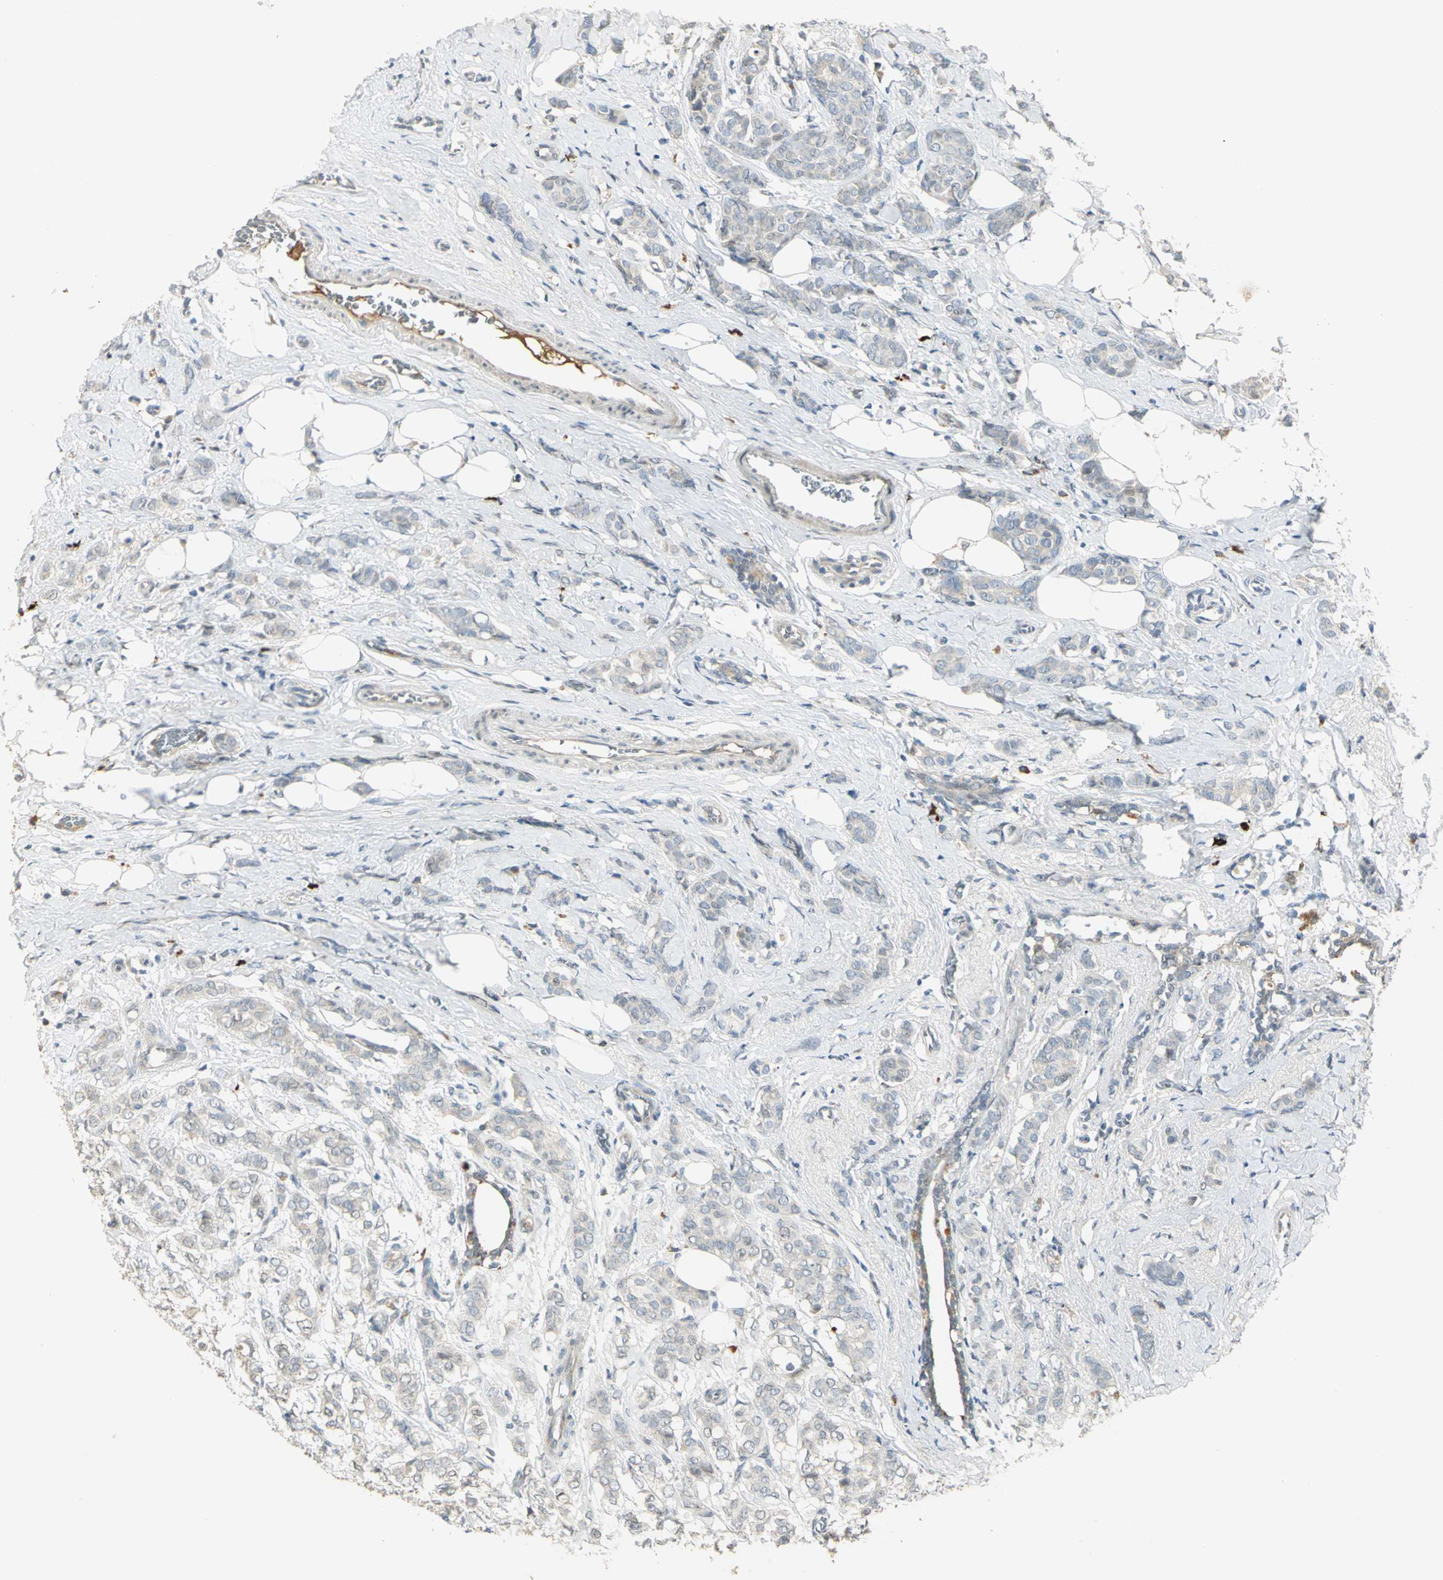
{"staining": {"intensity": "negative", "quantity": "none", "location": "none"}, "tissue": "breast cancer", "cell_type": "Tumor cells", "image_type": "cancer", "snomed": [{"axis": "morphology", "description": "Lobular carcinoma"}, {"axis": "topography", "description": "Breast"}], "caption": "Immunohistochemistry of human breast cancer demonstrates no expression in tumor cells.", "gene": "PROC", "patient": {"sex": "female", "age": 60}}